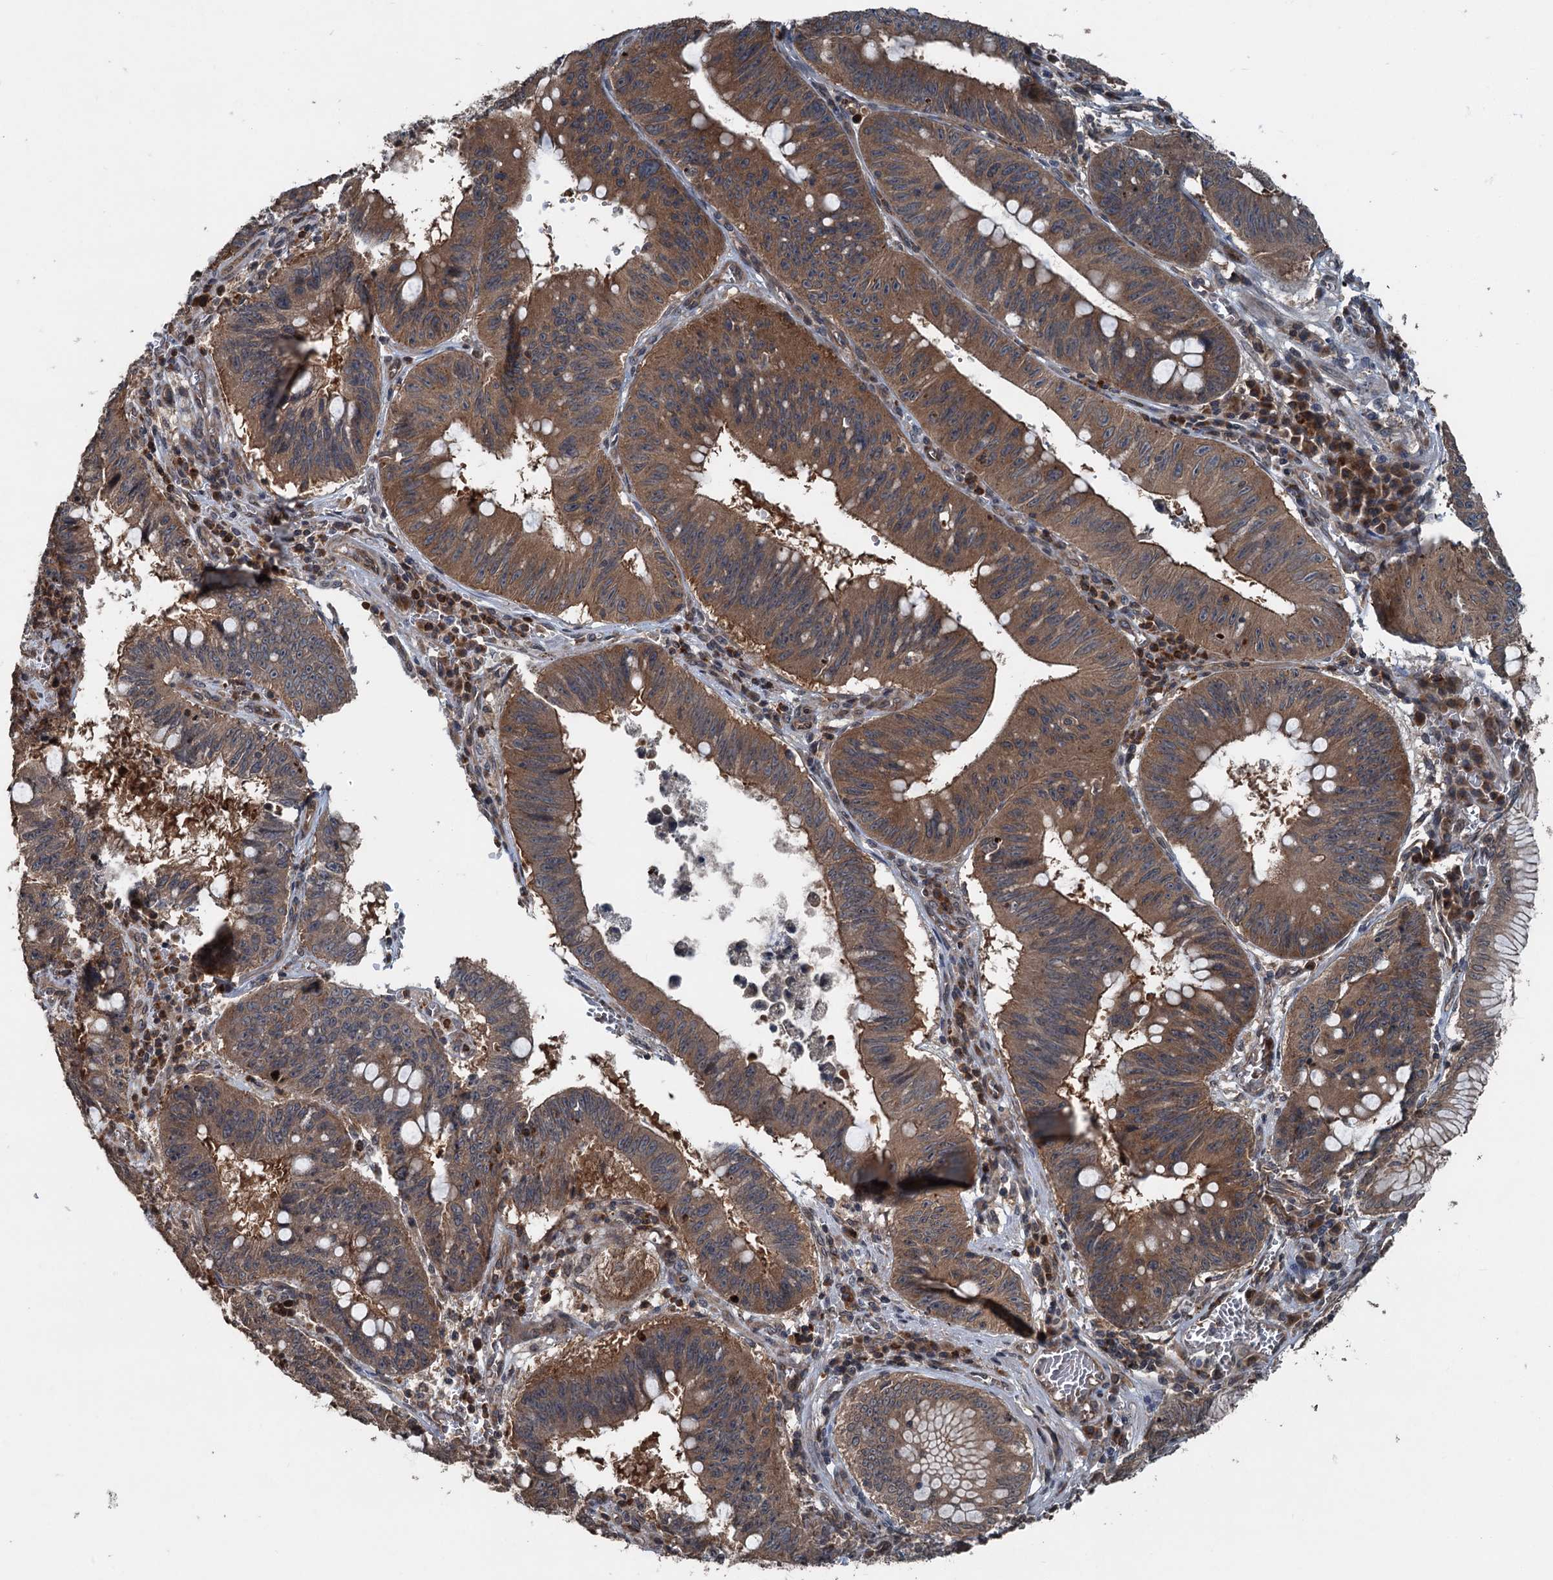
{"staining": {"intensity": "moderate", "quantity": ">75%", "location": "cytoplasmic/membranous"}, "tissue": "stomach cancer", "cell_type": "Tumor cells", "image_type": "cancer", "snomed": [{"axis": "morphology", "description": "Adenocarcinoma, NOS"}, {"axis": "topography", "description": "Stomach"}], "caption": "Protein staining exhibits moderate cytoplasmic/membranous positivity in about >75% of tumor cells in stomach cancer (adenocarcinoma).", "gene": "N4BP2L2", "patient": {"sex": "male", "age": 59}}